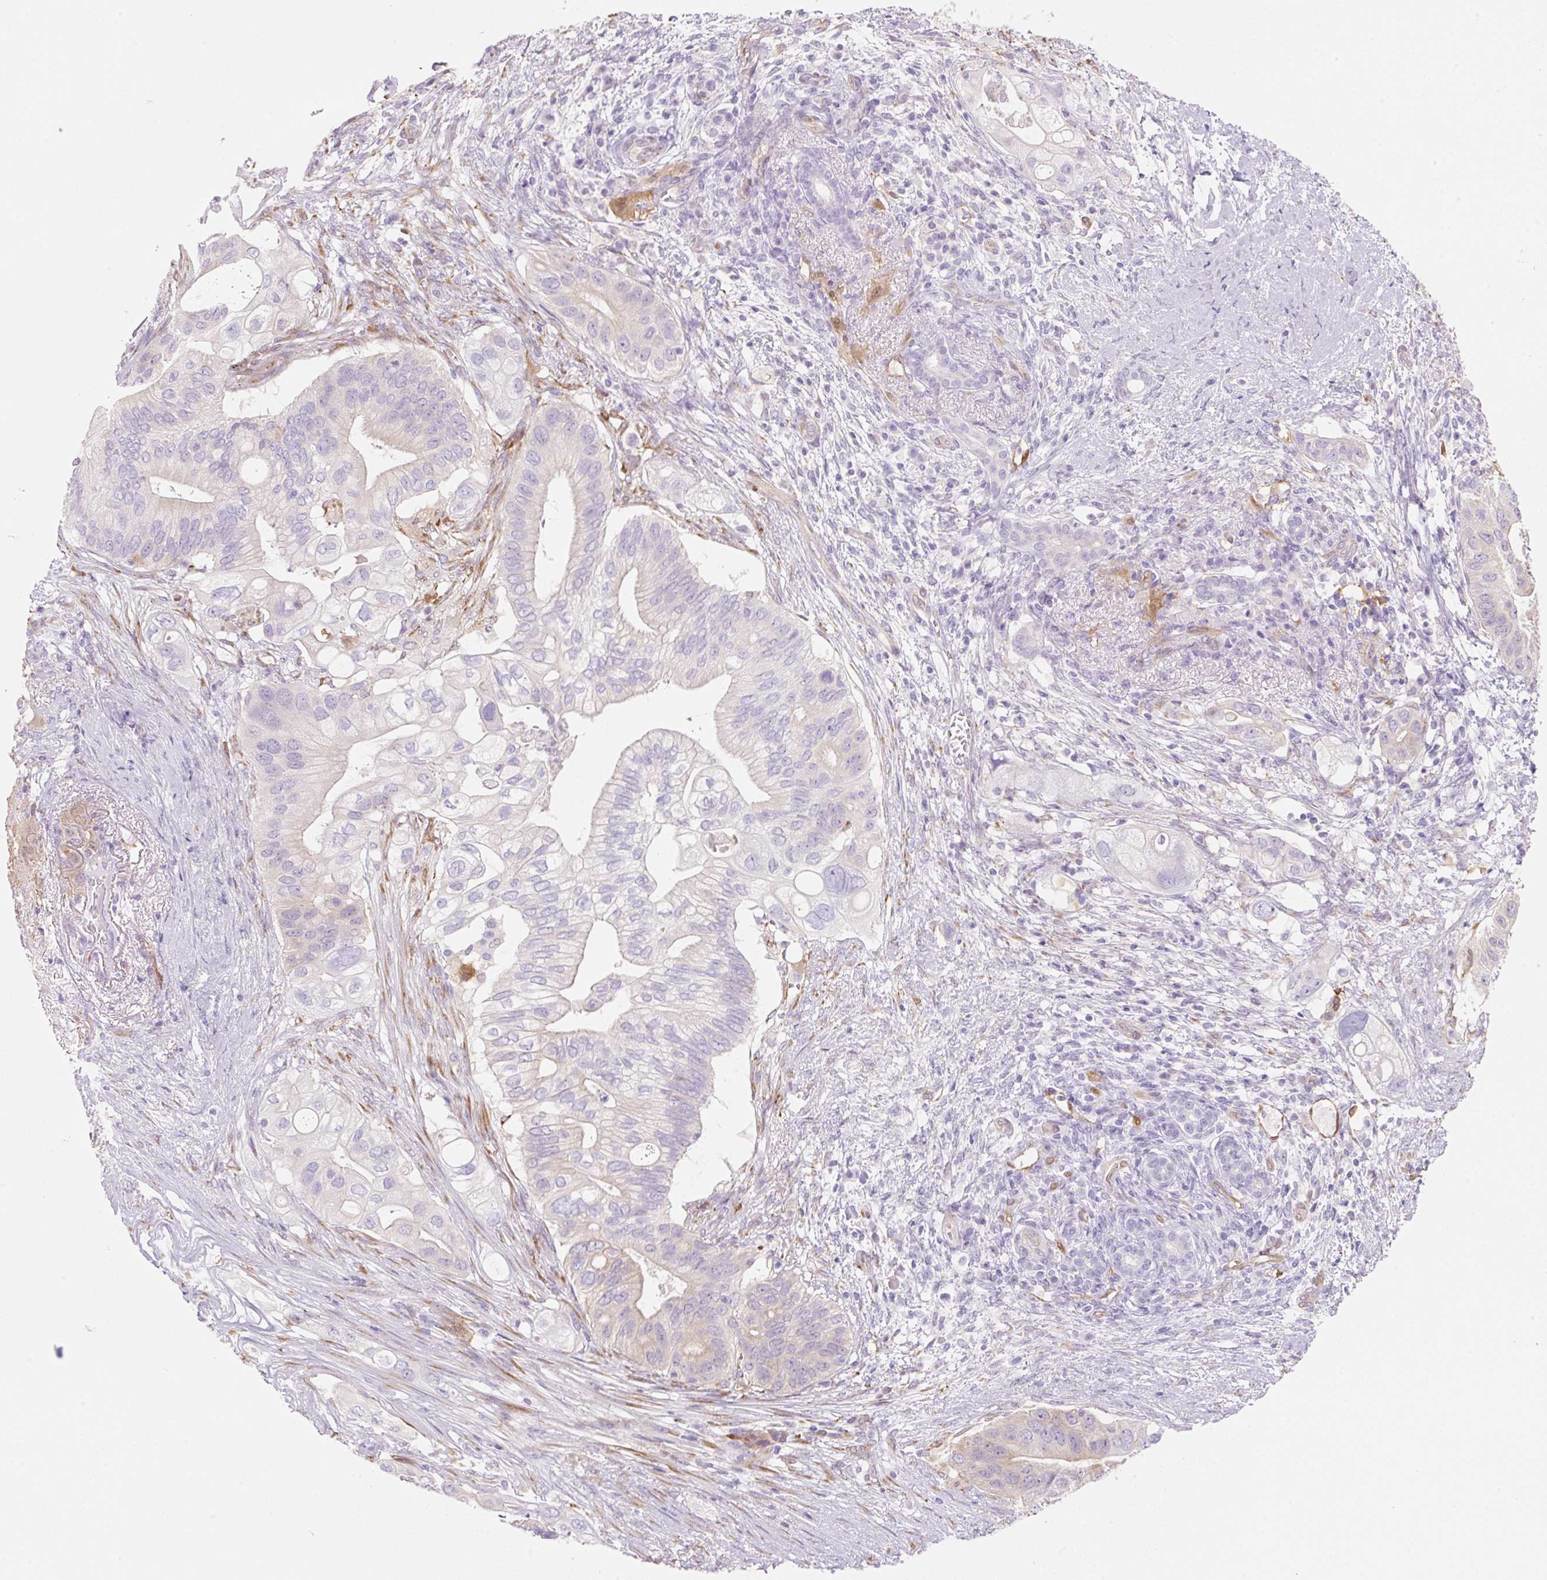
{"staining": {"intensity": "negative", "quantity": "none", "location": "none"}, "tissue": "pancreatic cancer", "cell_type": "Tumor cells", "image_type": "cancer", "snomed": [{"axis": "morphology", "description": "Adenocarcinoma, NOS"}, {"axis": "topography", "description": "Pancreas"}], "caption": "The micrograph displays no staining of tumor cells in pancreatic adenocarcinoma.", "gene": "FABP5", "patient": {"sex": "female", "age": 72}}